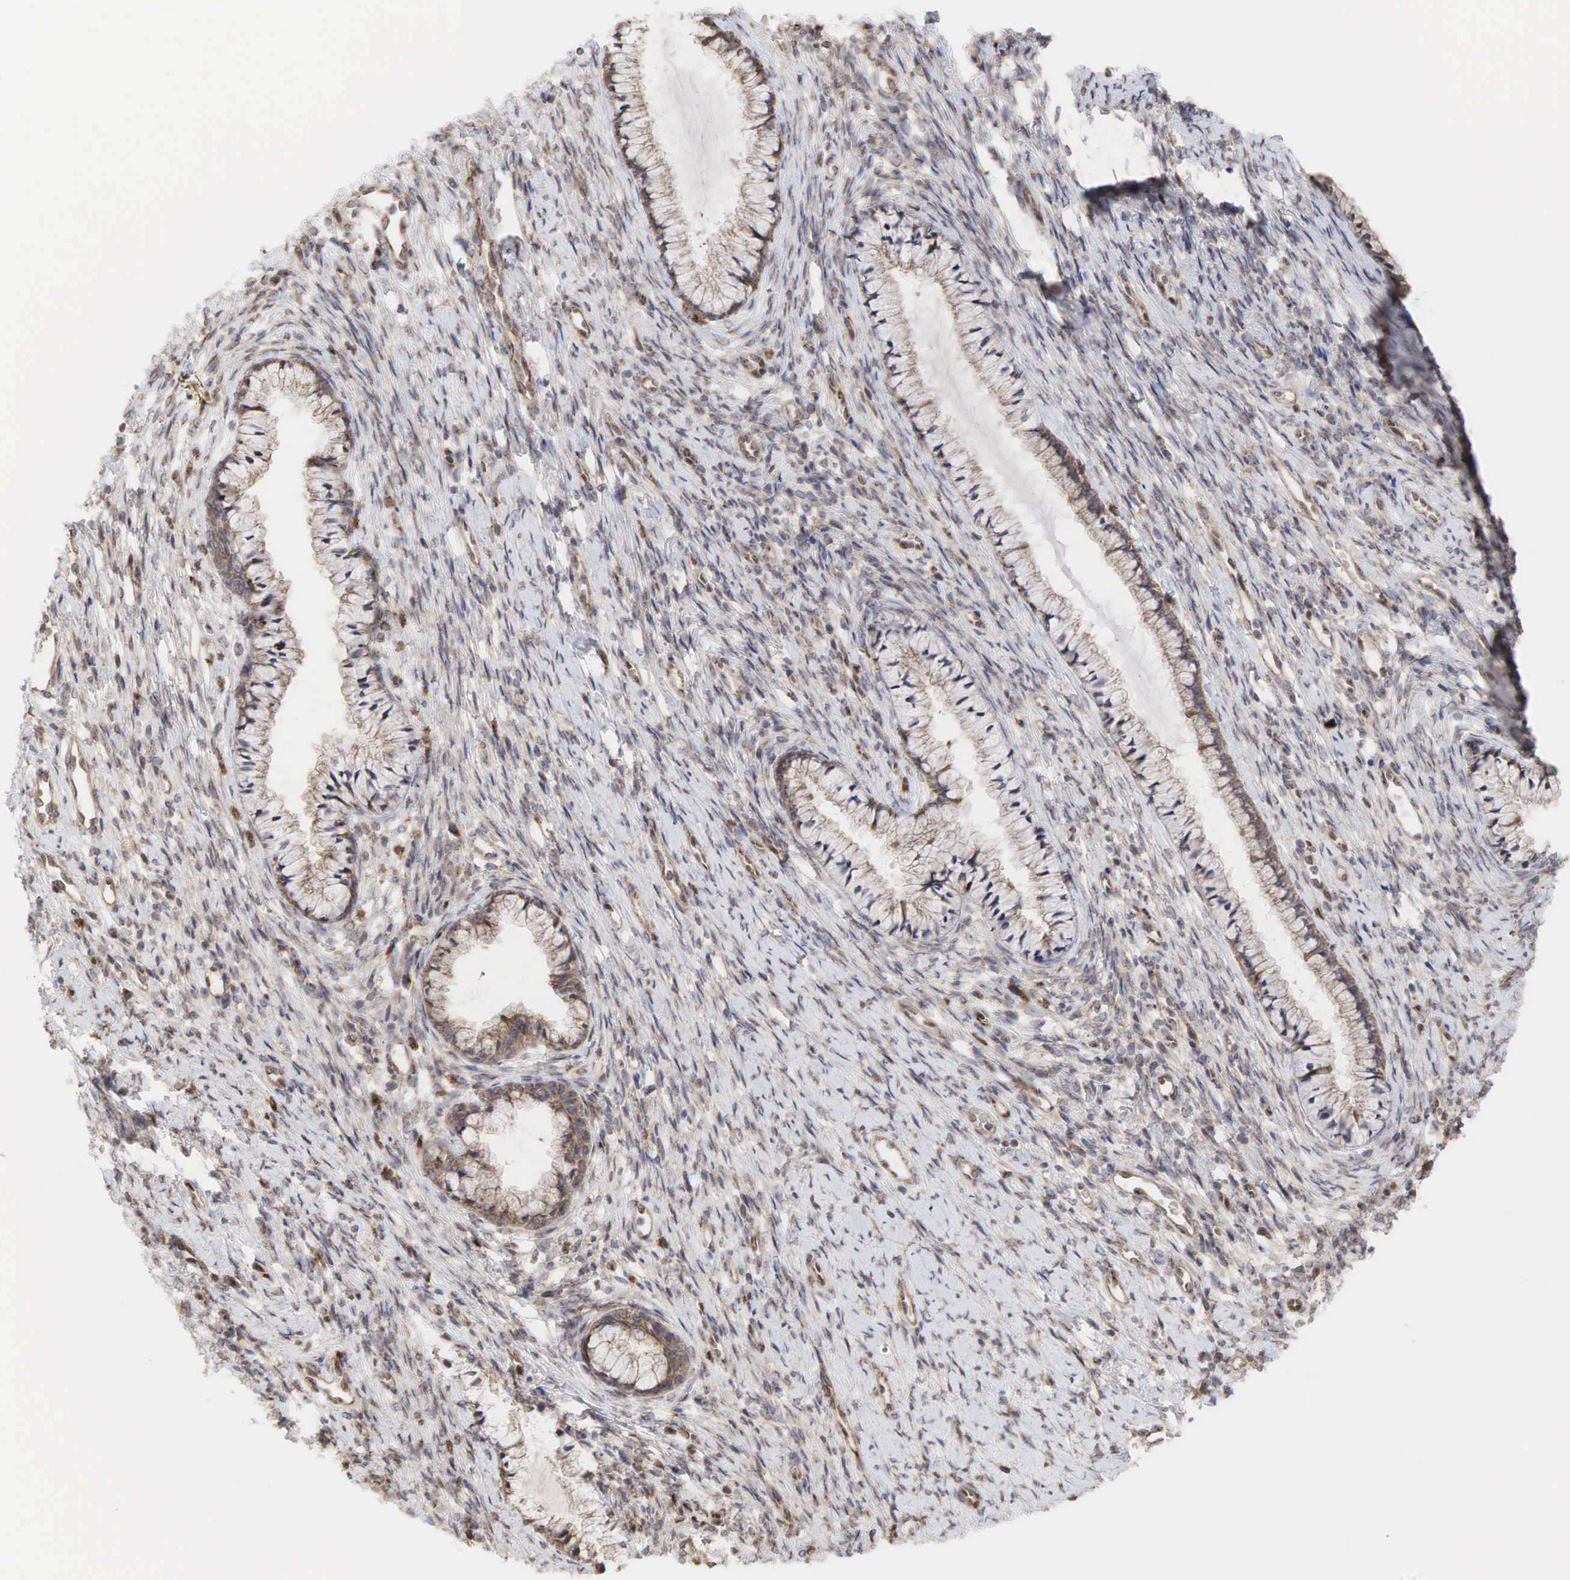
{"staining": {"intensity": "weak", "quantity": "25%-75%", "location": "cytoplasmic/membranous,nuclear"}, "tissue": "cervix", "cell_type": "Glandular cells", "image_type": "normal", "snomed": [{"axis": "morphology", "description": "Normal tissue, NOS"}, {"axis": "topography", "description": "Cervix"}], "caption": "Glandular cells show low levels of weak cytoplasmic/membranous,nuclear expression in approximately 25%-75% of cells in normal human cervix.", "gene": "PABPC5", "patient": {"sex": "female", "age": 82}}